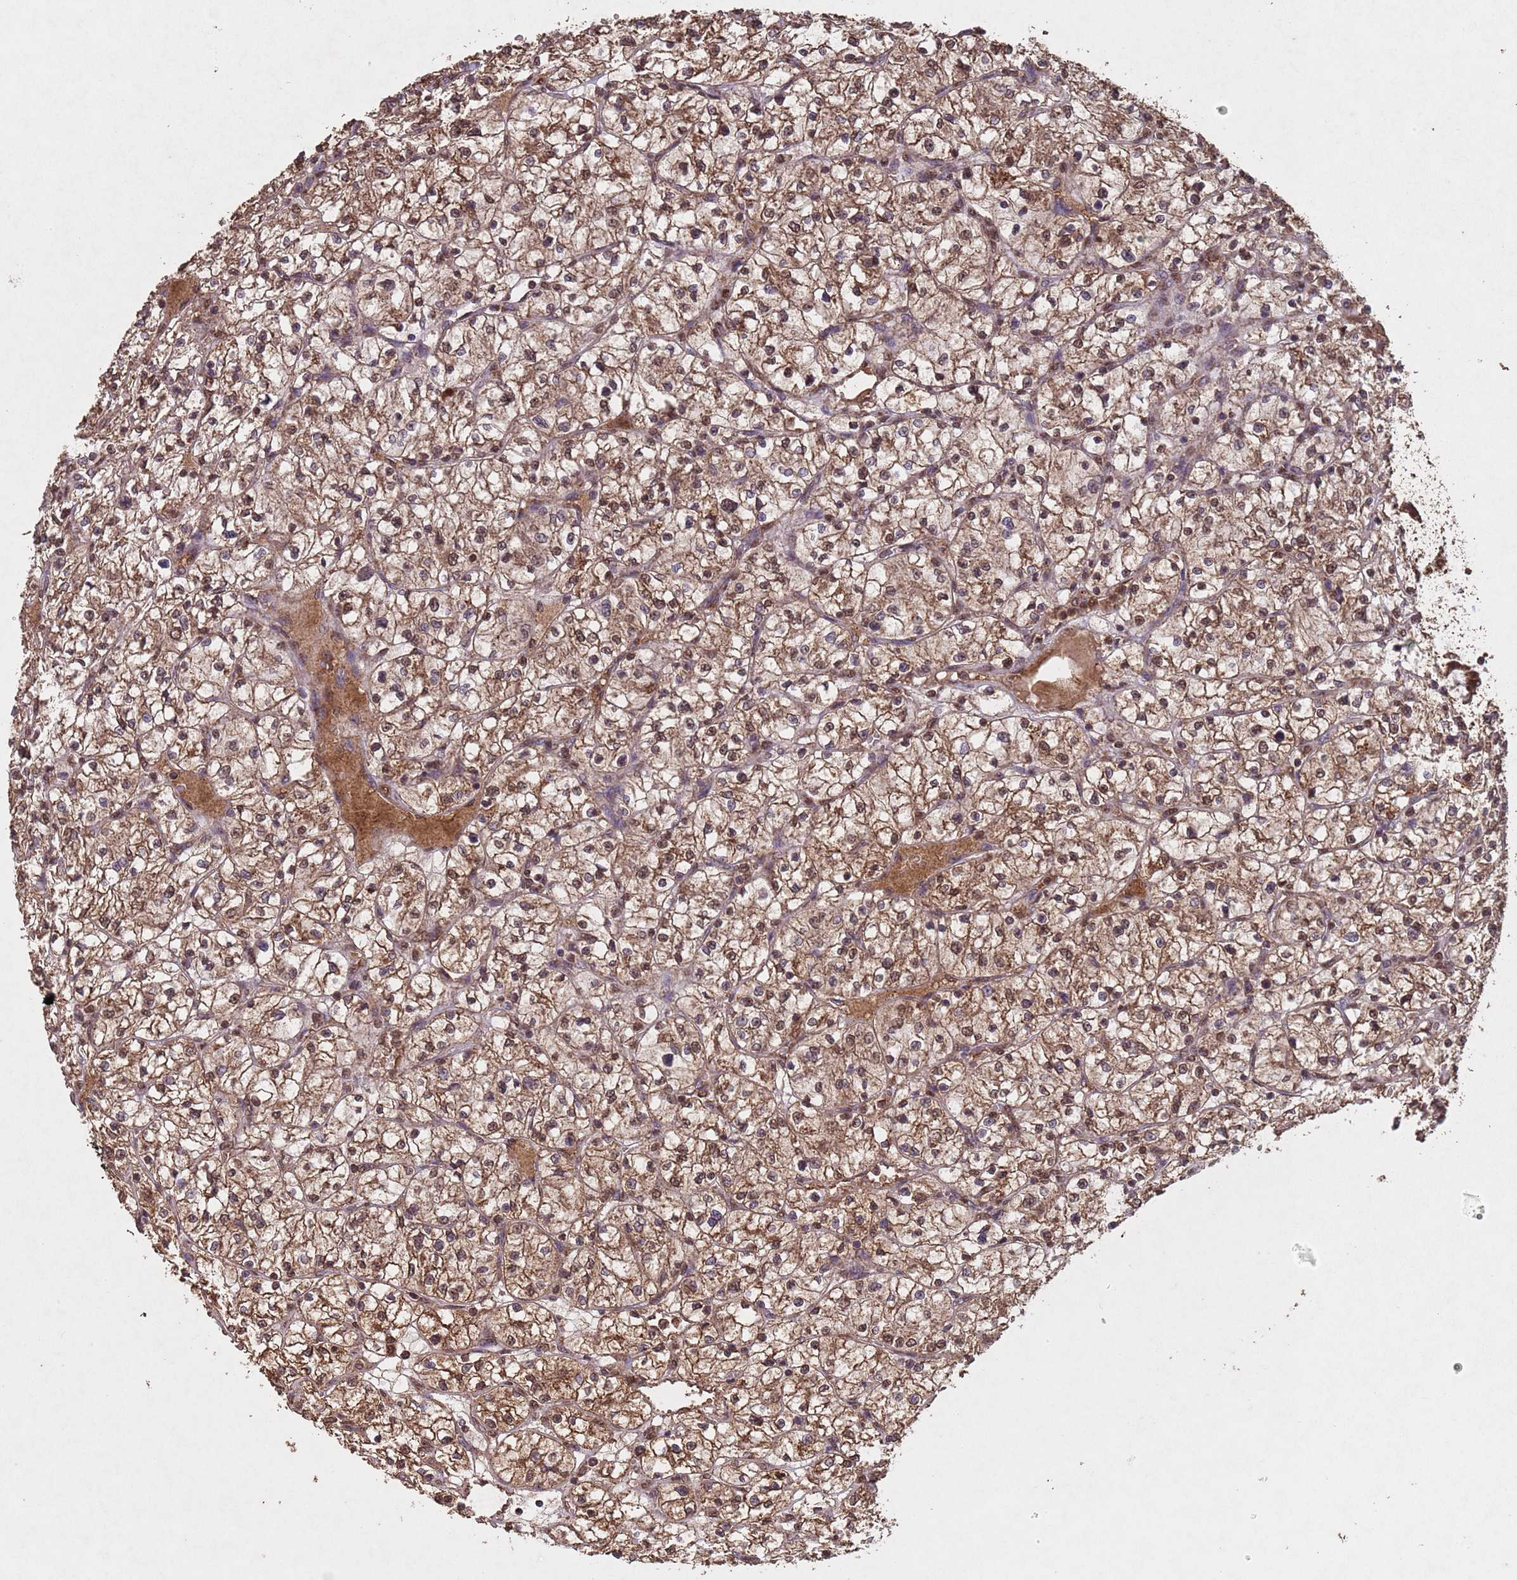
{"staining": {"intensity": "moderate", "quantity": ">75%", "location": "cytoplasmic/membranous,nuclear"}, "tissue": "renal cancer", "cell_type": "Tumor cells", "image_type": "cancer", "snomed": [{"axis": "morphology", "description": "Adenocarcinoma, NOS"}, {"axis": "topography", "description": "Kidney"}], "caption": "Immunohistochemical staining of human renal cancer (adenocarcinoma) displays medium levels of moderate cytoplasmic/membranous and nuclear protein positivity in about >75% of tumor cells. The protein is stained brown, and the nuclei are stained in blue (DAB IHC with brightfield microscopy, high magnification).", "gene": "HDAC10", "patient": {"sex": "female", "age": 64}}